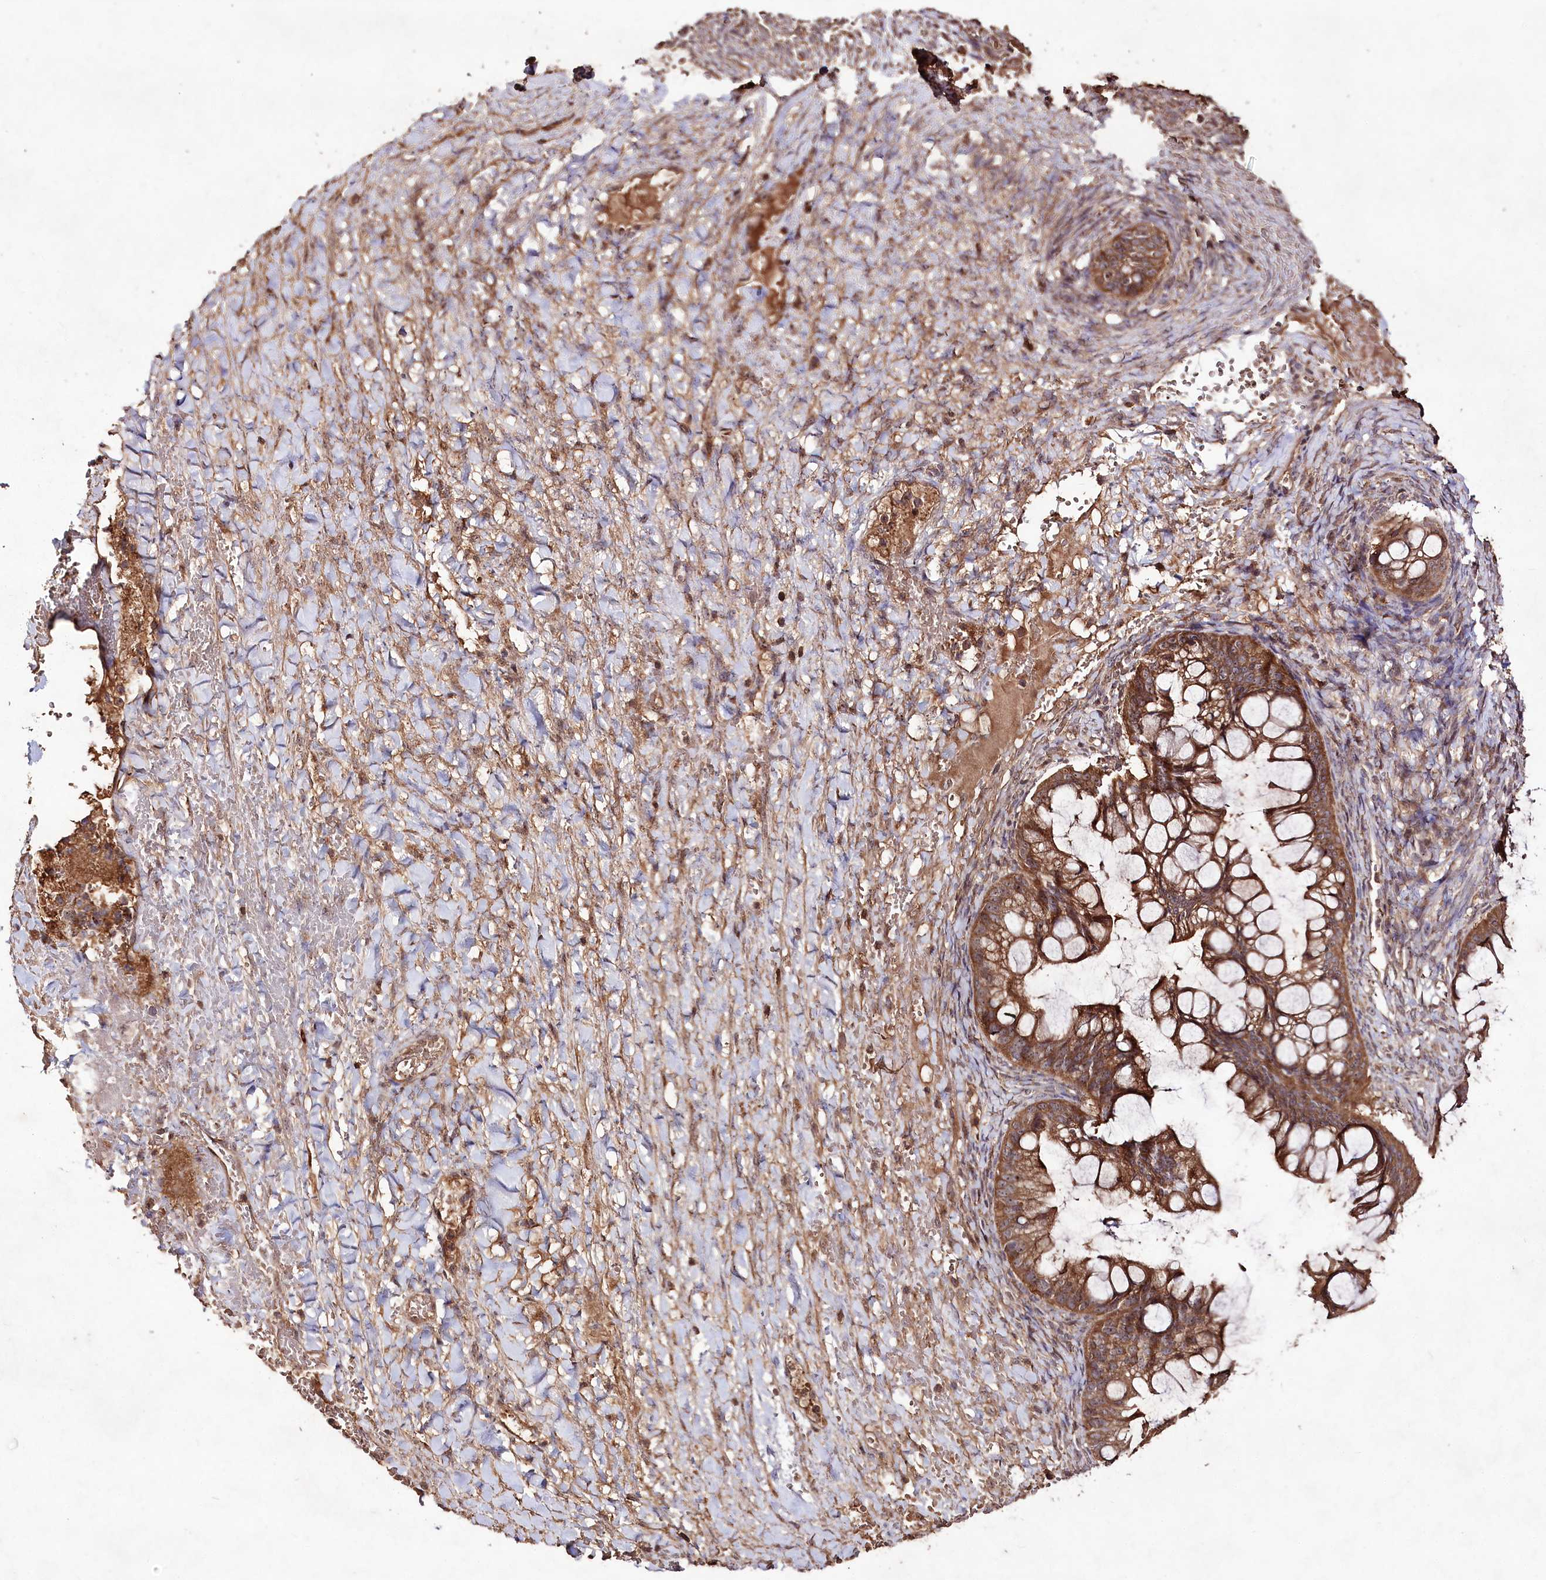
{"staining": {"intensity": "moderate", "quantity": ">75%", "location": "cytoplasmic/membranous"}, "tissue": "ovarian cancer", "cell_type": "Tumor cells", "image_type": "cancer", "snomed": [{"axis": "morphology", "description": "Cystadenocarcinoma, mucinous, NOS"}, {"axis": "topography", "description": "Ovary"}], "caption": "Ovarian cancer was stained to show a protein in brown. There is medium levels of moderate cytoplasmic/membranous positivity in about >75% of tumor cells.", "gene": "FAM53B", "patient": {"sex": "female", "age": 73}}